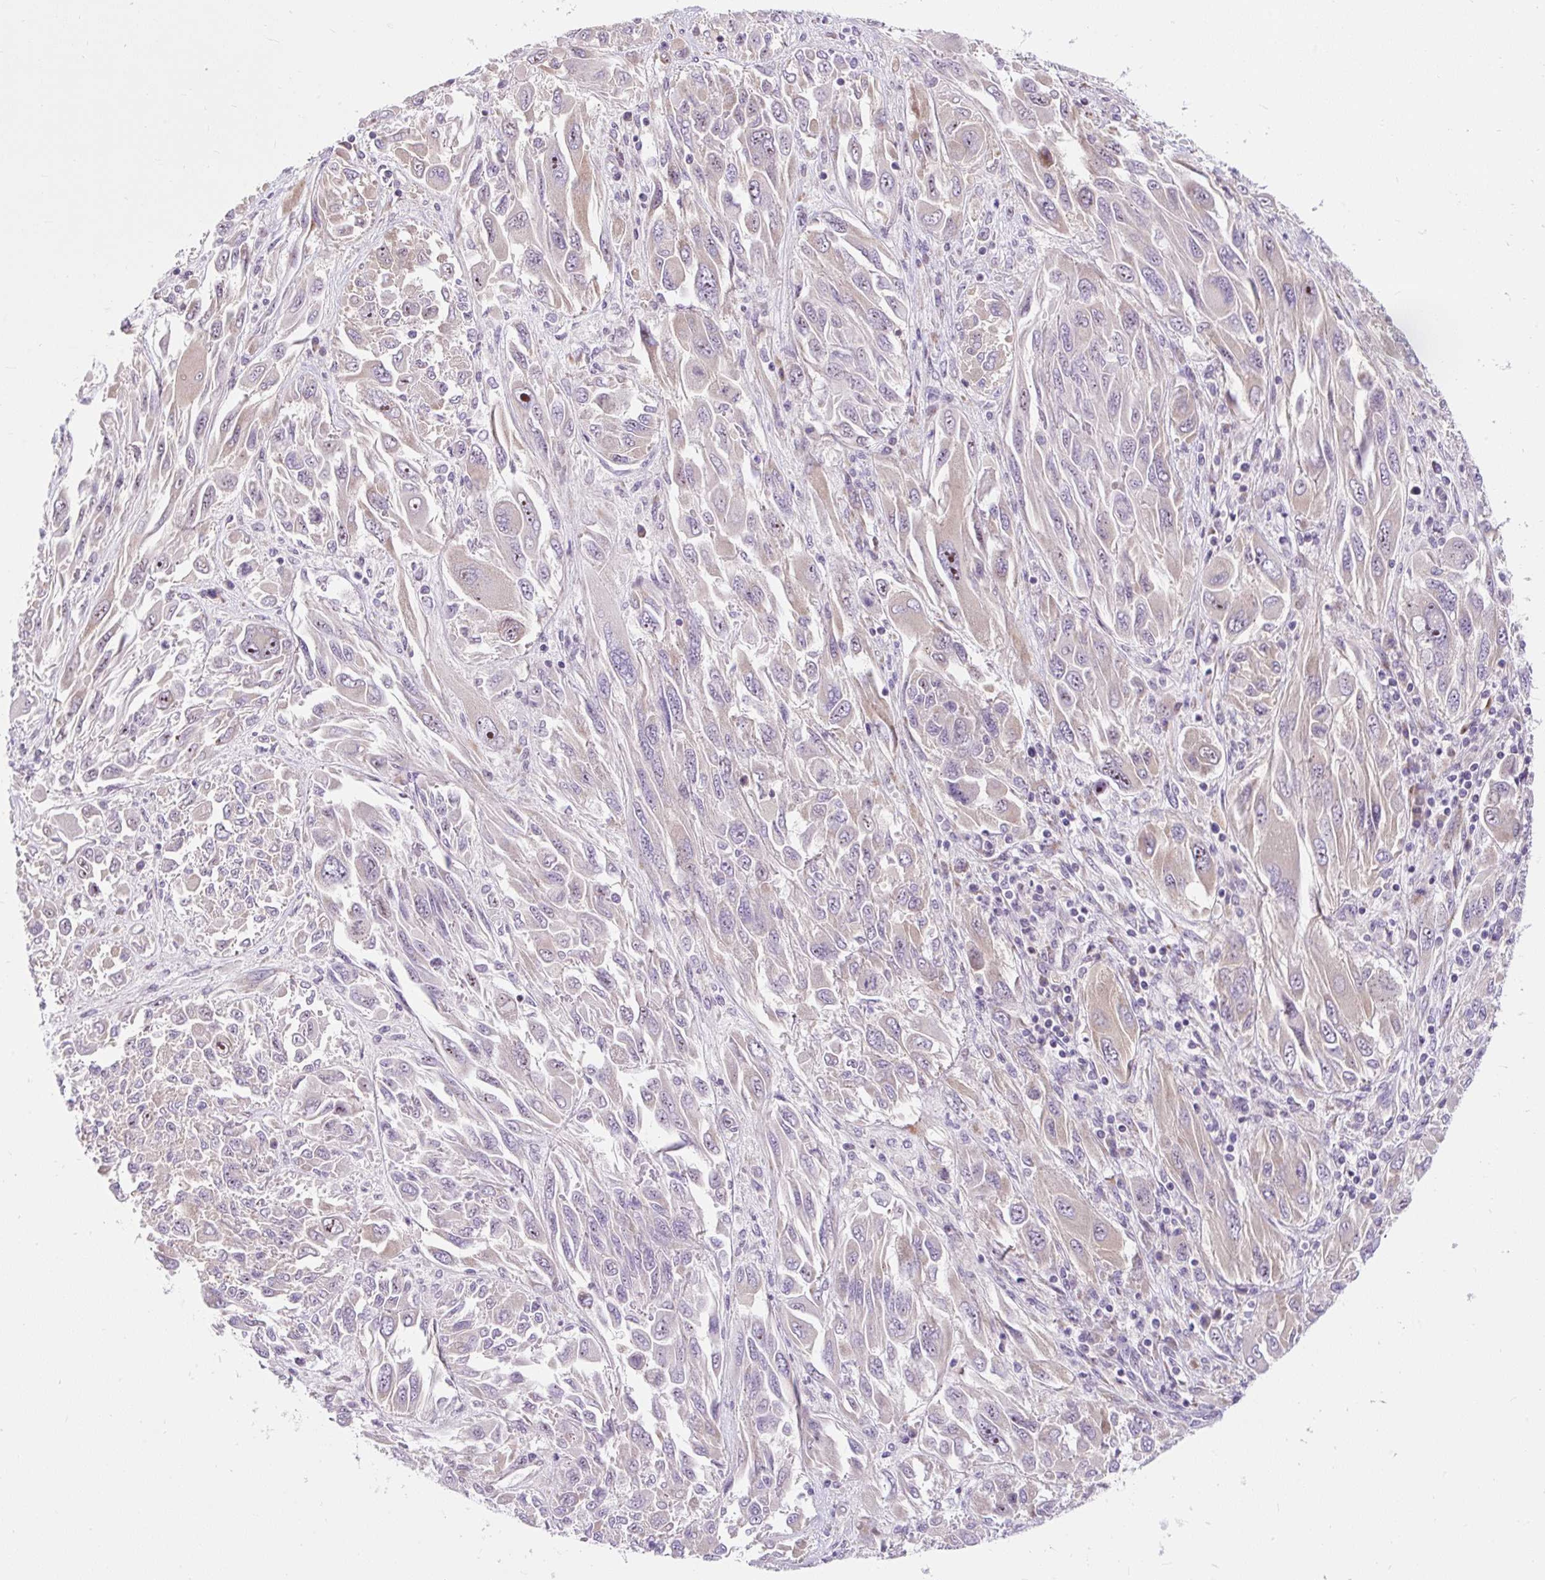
{"staining": {"intensity": "moderate", "quantity": "<25%", "location": "nuclear"}, "tissue": "melanoma", "cell_type": "Tumor cells", "image_type": "cancer", "snomed": [{"axis": "morphology", "description": "Malignant melanoma, NOS"}, {"axis": "topography", "description": "Skin"}], "caption": "Melanoma stained with DAB (3,3'-diaminobenzidine) immunohistochemistry (IHC) reveals low levels of moderate nuclear staining in about <25% of tumor cells.", "gene": "CISD3", "patient": {"sex": "female", "age": 91}}